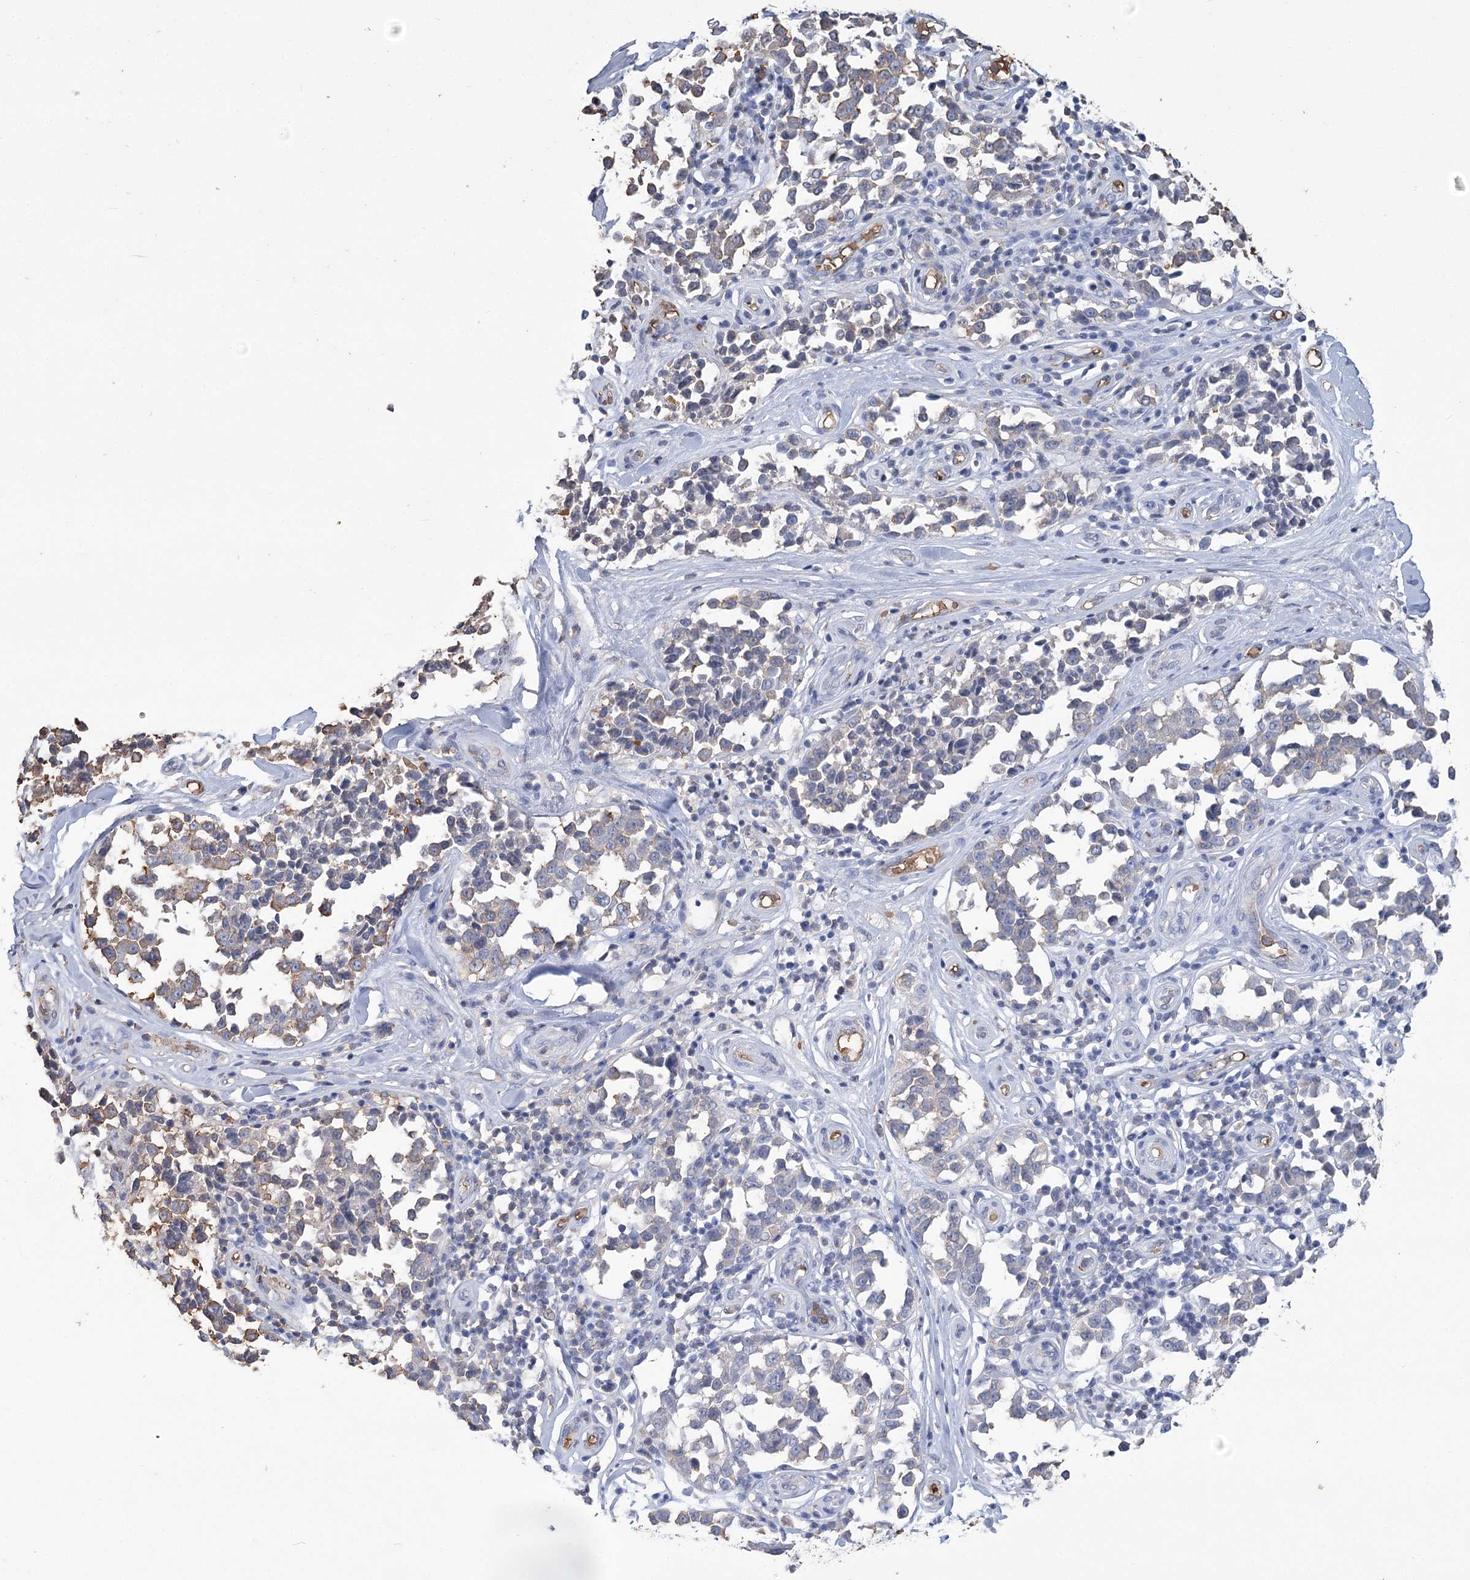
{"staining": {"intensity": "weak", "quantity": "<25%", "location": "cytoplasmic/membranous"}, "tissue": "melanoma", "cell_type": "Tumor cells", "image_type": "cancer", "snomed": [{"axis": "morphology", "description": "Malignant melanoma, NOS"}, {"axis": "topography", "description": "Skin"}], "caption": "A high-resolution micrograph shows immunohistochemistry staining of melanoma, which displays no significant staining in tumor cells.", "gene": "HBA1", "patient": {"sex": "female", "age": 64}}